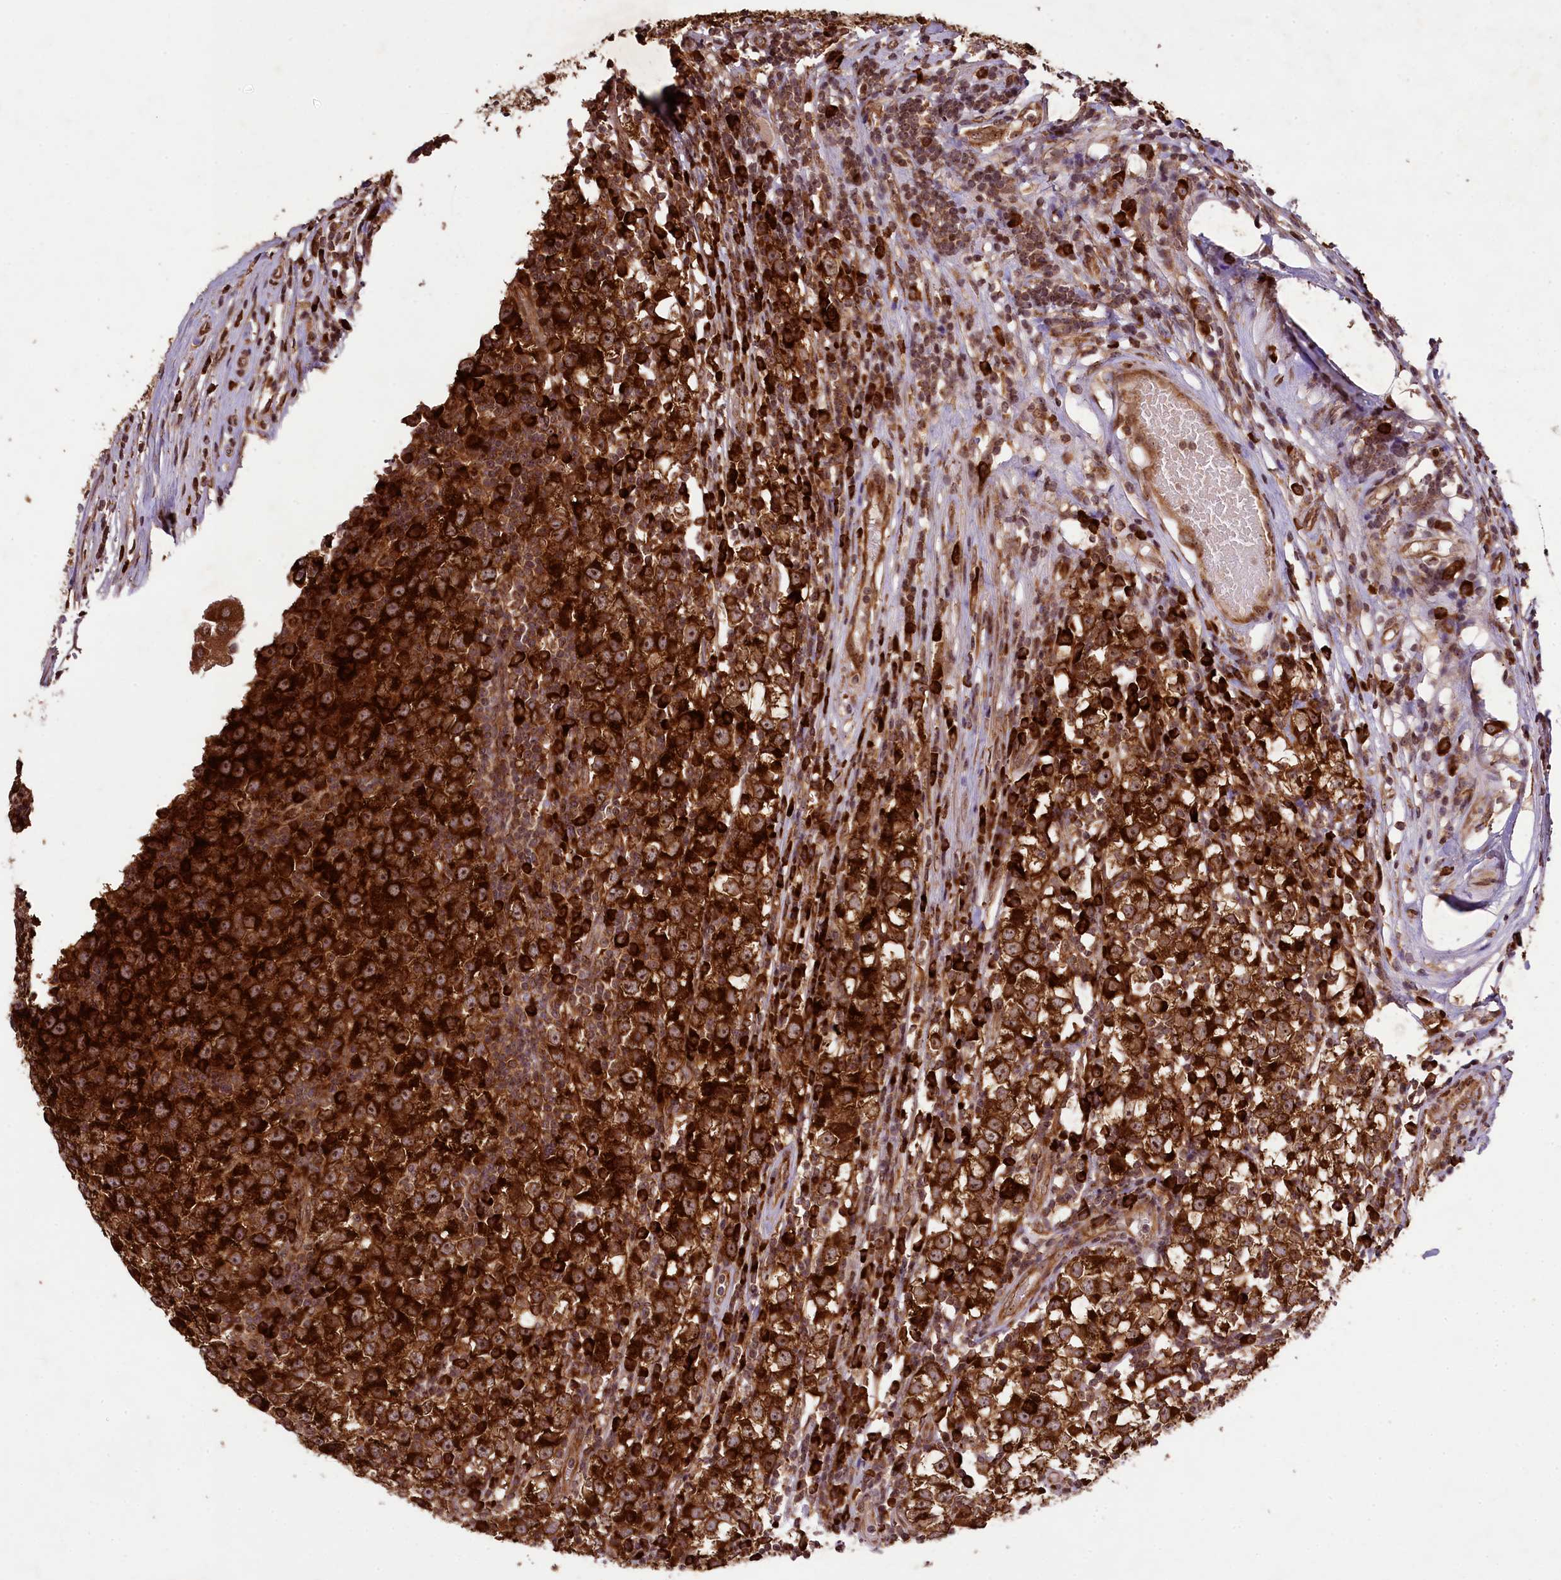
{"staining": {"intensity": "strong", "quantity": ">75%", "location": "cytoplasmic/membranous,nuclear"}, "tissue": "testis cancer", "cell_type": "Tumor cells", "image_type": "cancer", "snomed": [{"axis": "morphology", "description": "Seminoma, NOS"}, {"axis": "topography", "description": "Testis"}], "caption": "Approximately >75% of tumor cells in testis cancer reveal strong cytoplasmic/membranous and nuclear protein positivity as visualized by brown immunohistochemical staining.", "gene": "LARP4", "patient": {"sex": "male", "age": 65}}